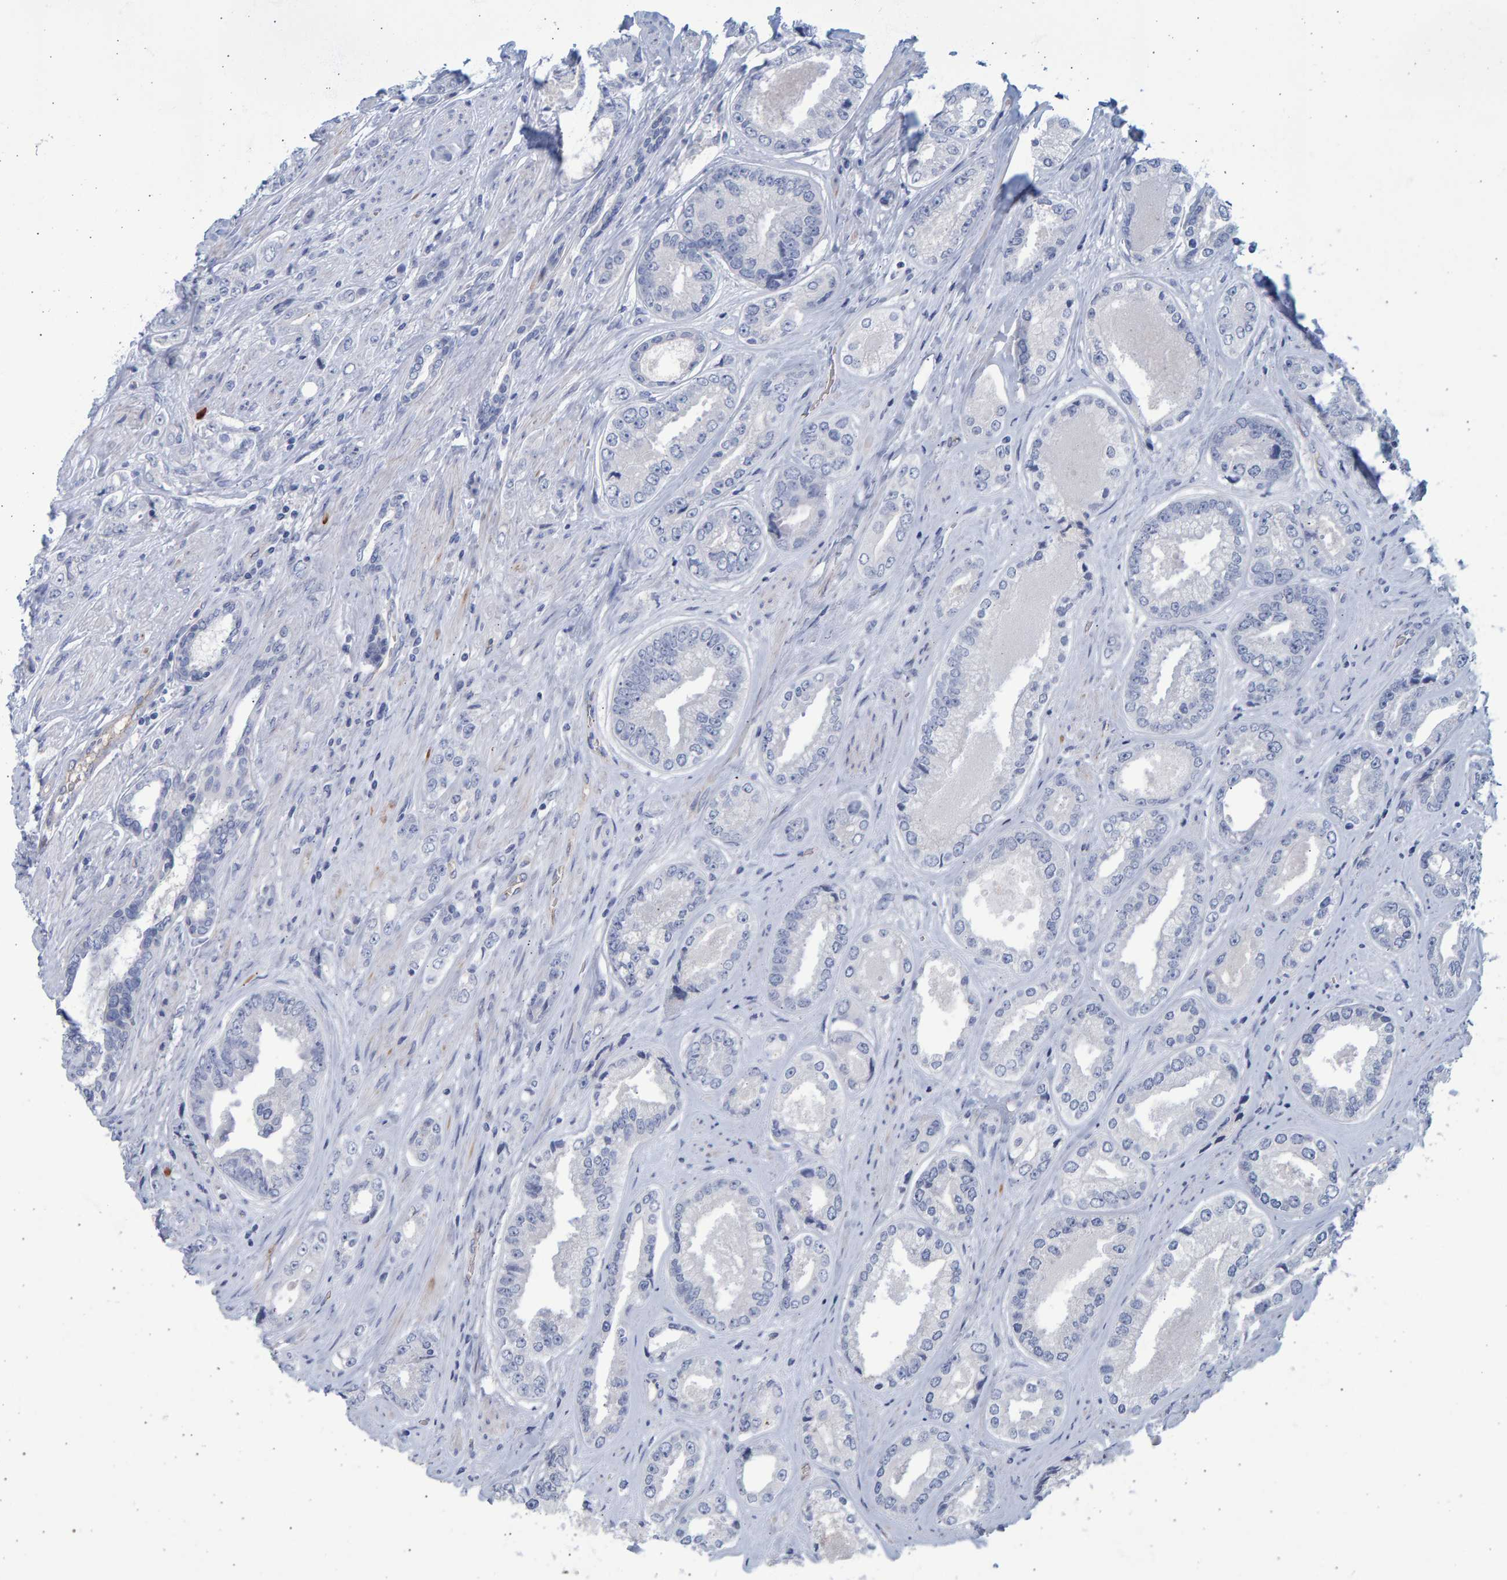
{"staining": {"intensity": "negative", "quantity": "none", "location": "none"}, "tissue": "prostate cancer", "cell_type": "Tumor cells", "image_type": "cancer", "snomed": [{"axis": "morphology", "description": "Adenocarcinoma, High grade"}, {"axis": "topography", "description": "Prostate"}], "caption": "Tumor cells show no significant protein positivity in prostate cancer. (DAB (3,3'-diaminobenzidine) immunohistochemistry (IHC) with hematoxylin counter stain).", "gene": "SLC34A3", "patient": {"sex": "male", "age": 61}}